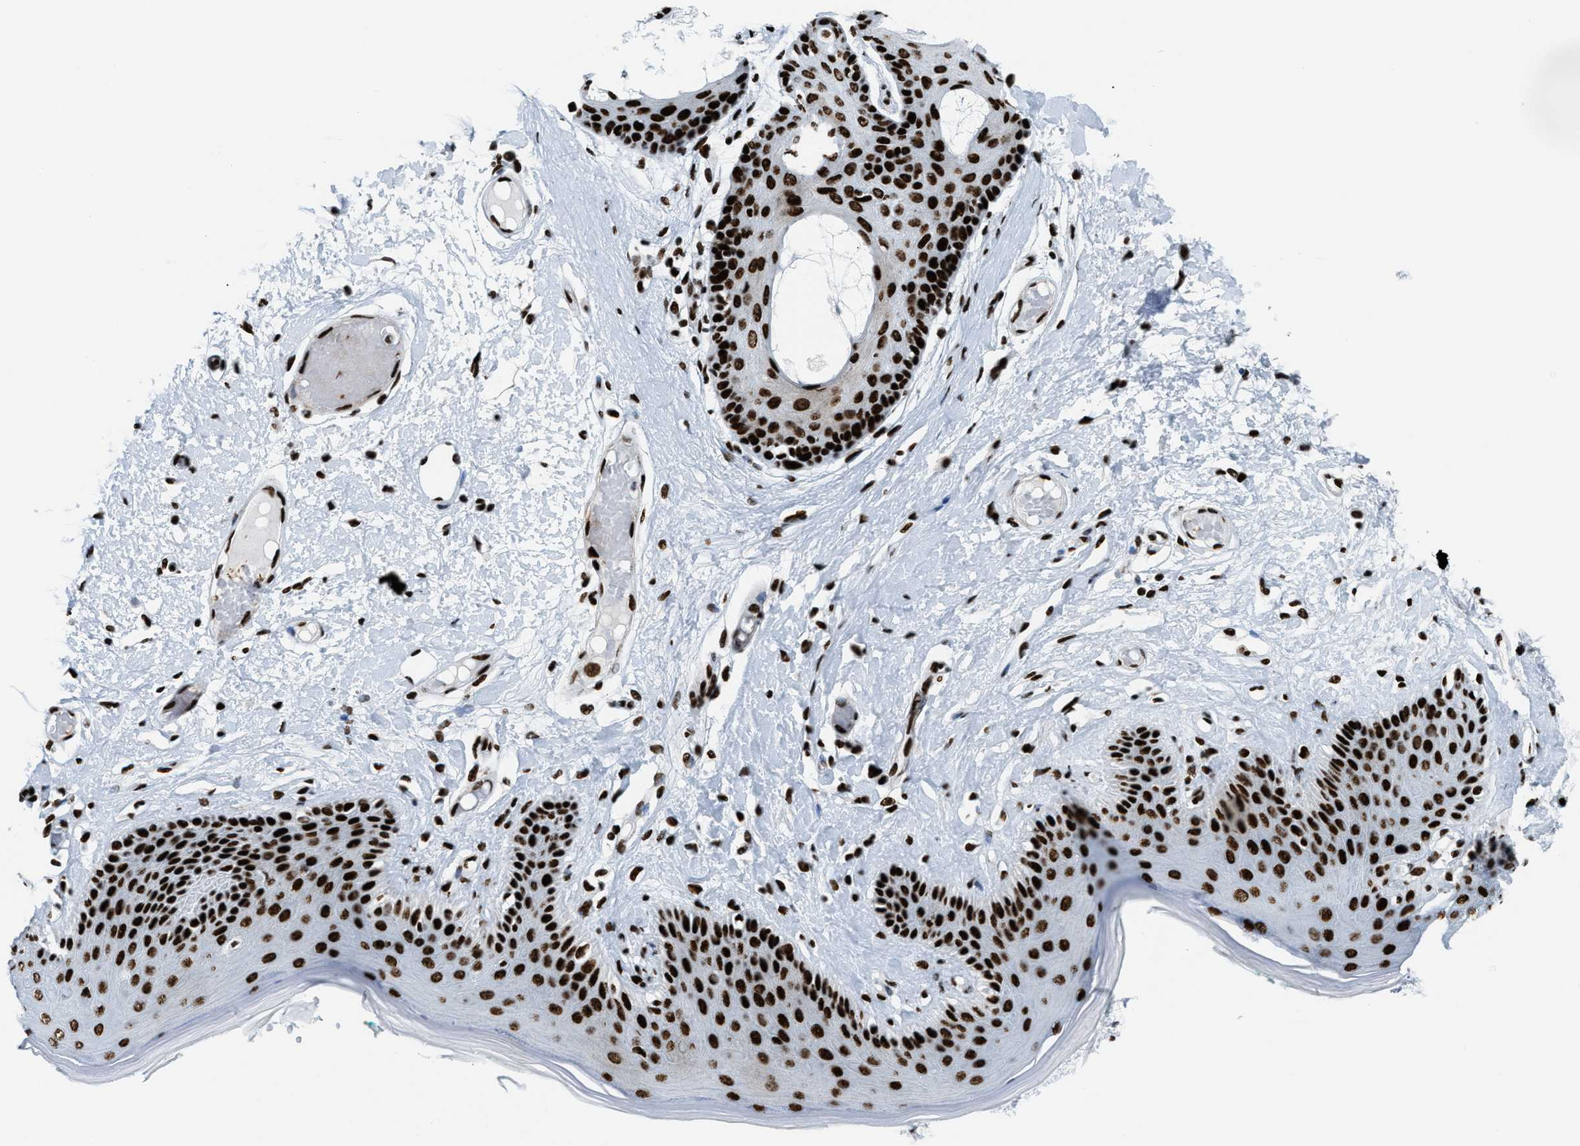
{"staining": {"intensity": "strong", "quantity": ">75%", "location": "nuclear"}, "tissue": "skin", "cell_type": "Epidermal cells", "image_type": "normal", "snomed": [{"axis": "morphology", "description": "Normal tissue, NOS"}, {"axis": "topography", "description": "Vulva"}], "caption": "The histopathology image displays immunohistochemical staining of normal skin. There is strong nuclear positivity is appreciated in about >75% of epidermal cells. The staining was performed using DAB, with brown indicating positive protein expression. Nuclei are stained blue with hematoxylin.", "gene": "NONO", "patient": {"sex": "female", "age": 73}}